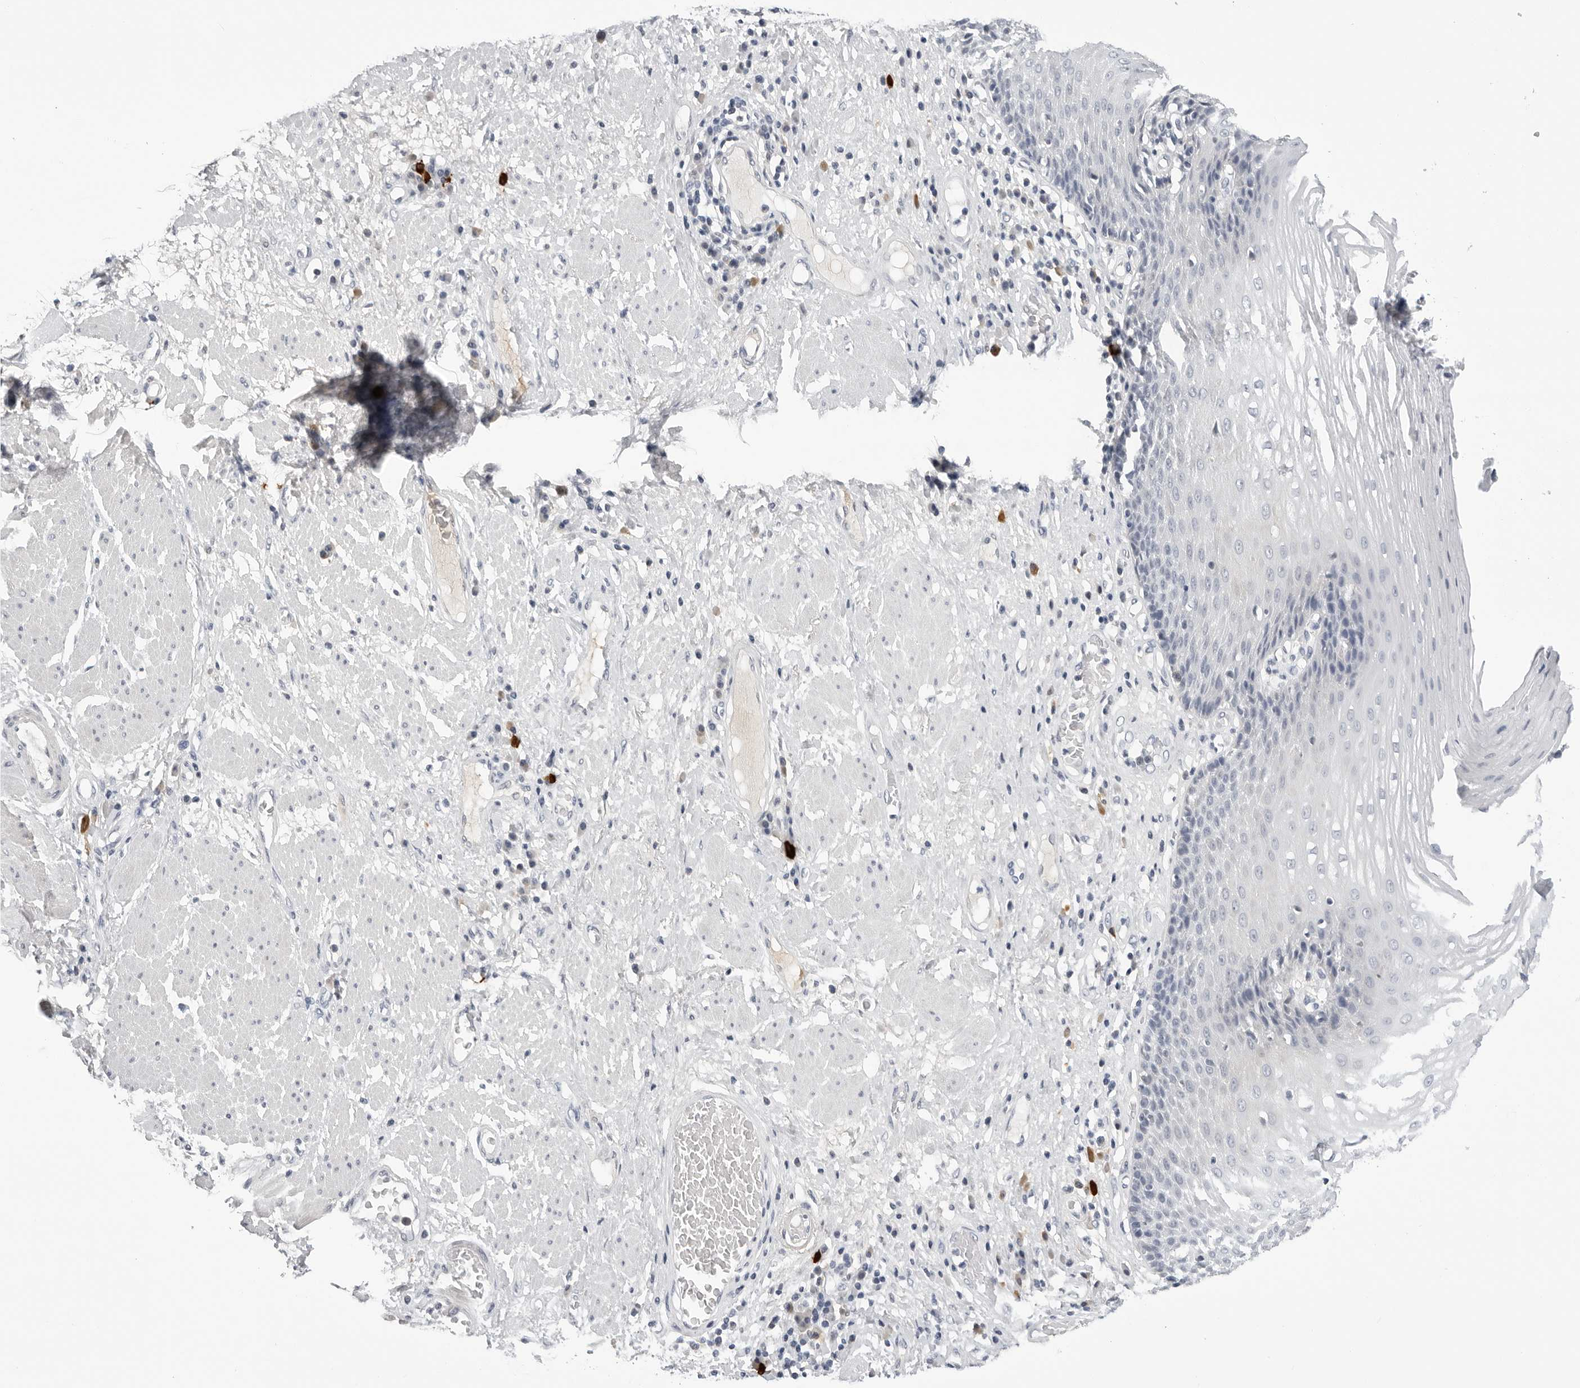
{"staining": {"intensity": "negative", "quantity": "none", "location": "none"}, "tissue": "esophagus", "cell_type": "Squamous epithelial cells", "image_type": "normal", "snomed": [{"axis": "morphology", "description": "Normal tissue, NOS"}, {"axis": "morphology", "description": "Adenocarcinoma, NOS"}, {"axis": "topography", "description": "Esophagus"}], "caption": "Immunohistochemical staining of normal esophagus reveals no significant expression in squamous epithelial cells. (Brightfield microscopy of DAB (3,3'-diaminobenzidine) immunohistochemistry (IHC) at high magnification).", "gene": "ZNF502", "patient": {"sex": "male", "age": 62}}